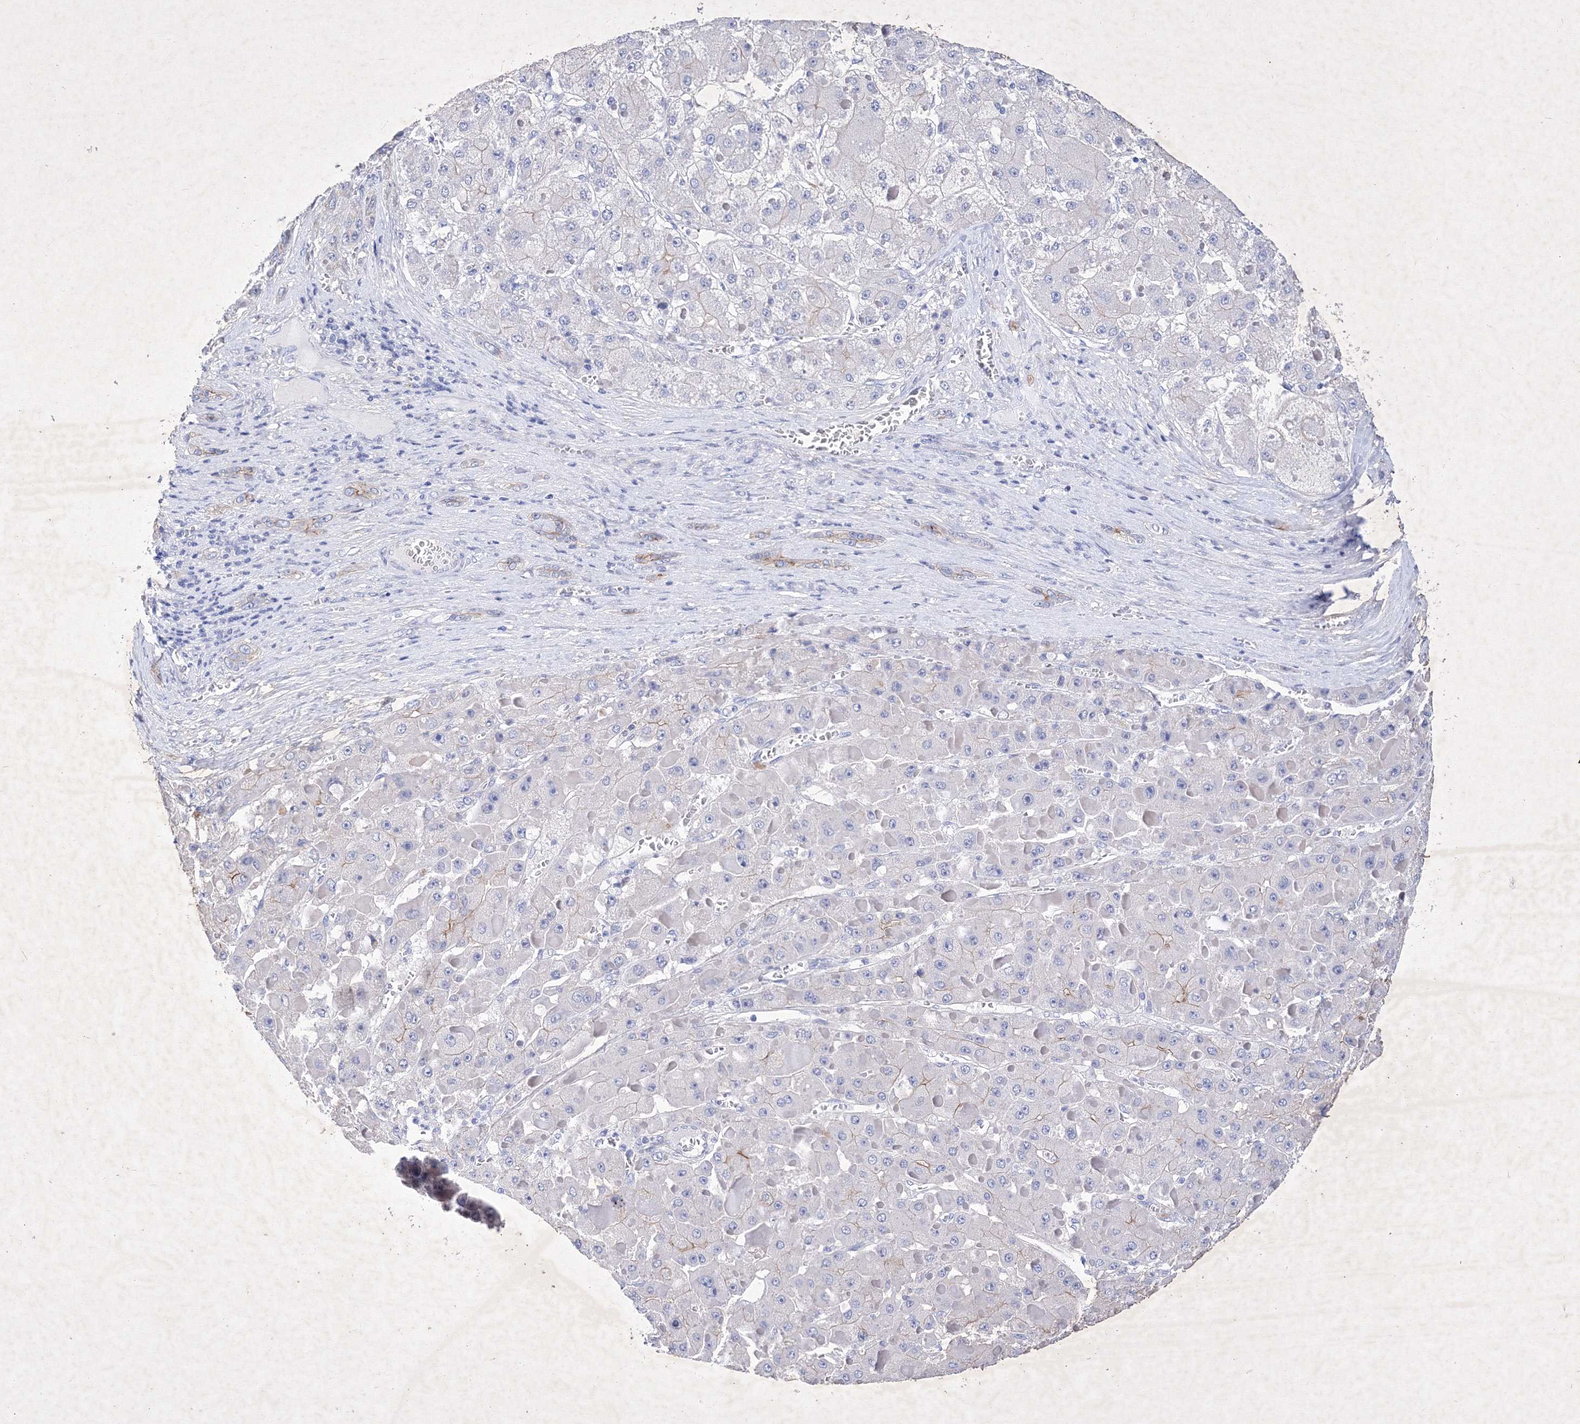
{"staining": {"intensity": "negative", "quantity": "none", "location": "none"}, "tissue": "liver cancer", "cell_type": "Tumor cells", "image_type": "cancer", "snomed": [{"axis": "morphology", "description": "Carcinoma, Hepatocellular, NOS"}, {"axis": "topography", "description": "Liver"}], "caption": "An image of human hepatocellular carcinoma (liver) is negative for staining in tumor cells. The staining was performed using DAB to visualize the protein expression in brown, while the nuclei were stained in blue with hematoxylin (Magnification: 20x).", "gene": "GPN1", "patient": {"sex": "female", "age": 73}}